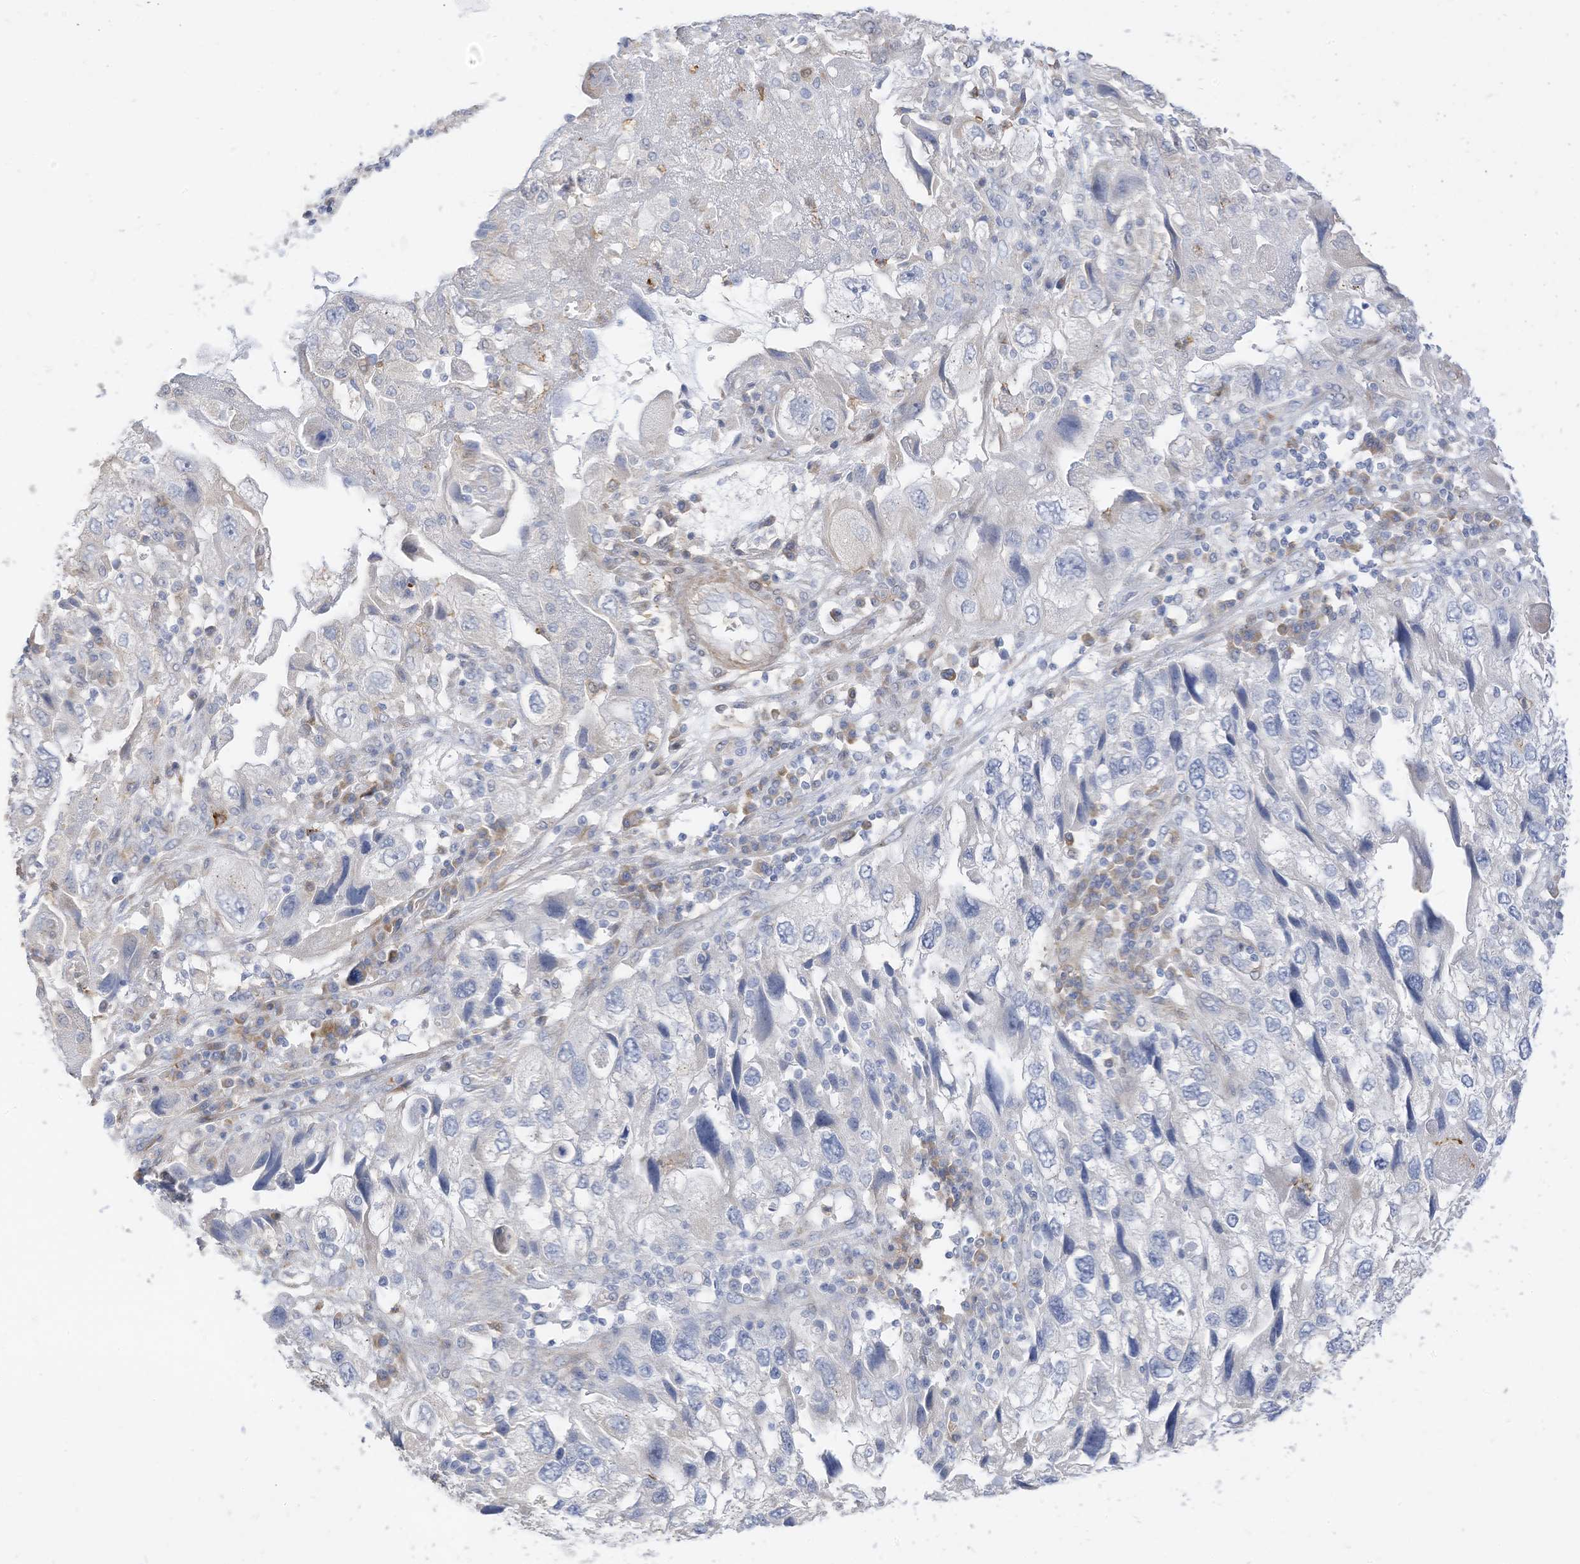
{"staining": {"intensity": "negative", "quantity": "none", "location": "none"}, "tissue": "endometrial cancer", "cell_type": "Tumor cells", "image_type": "cancer", "snomed": [{"axis": "morphology", "description": "Adenocarcinoma, NOS"}, {"axis": "topography", "description": "Endometrium"}], "caption": "Immunohistochemical staining of adenocarcinoma (endometrial) exhibits no significant positivity in tumor cells. Nuclei are stained in blue.", "gene": "ATP13A1", "patient": {"sex": "female", "age": 49}}